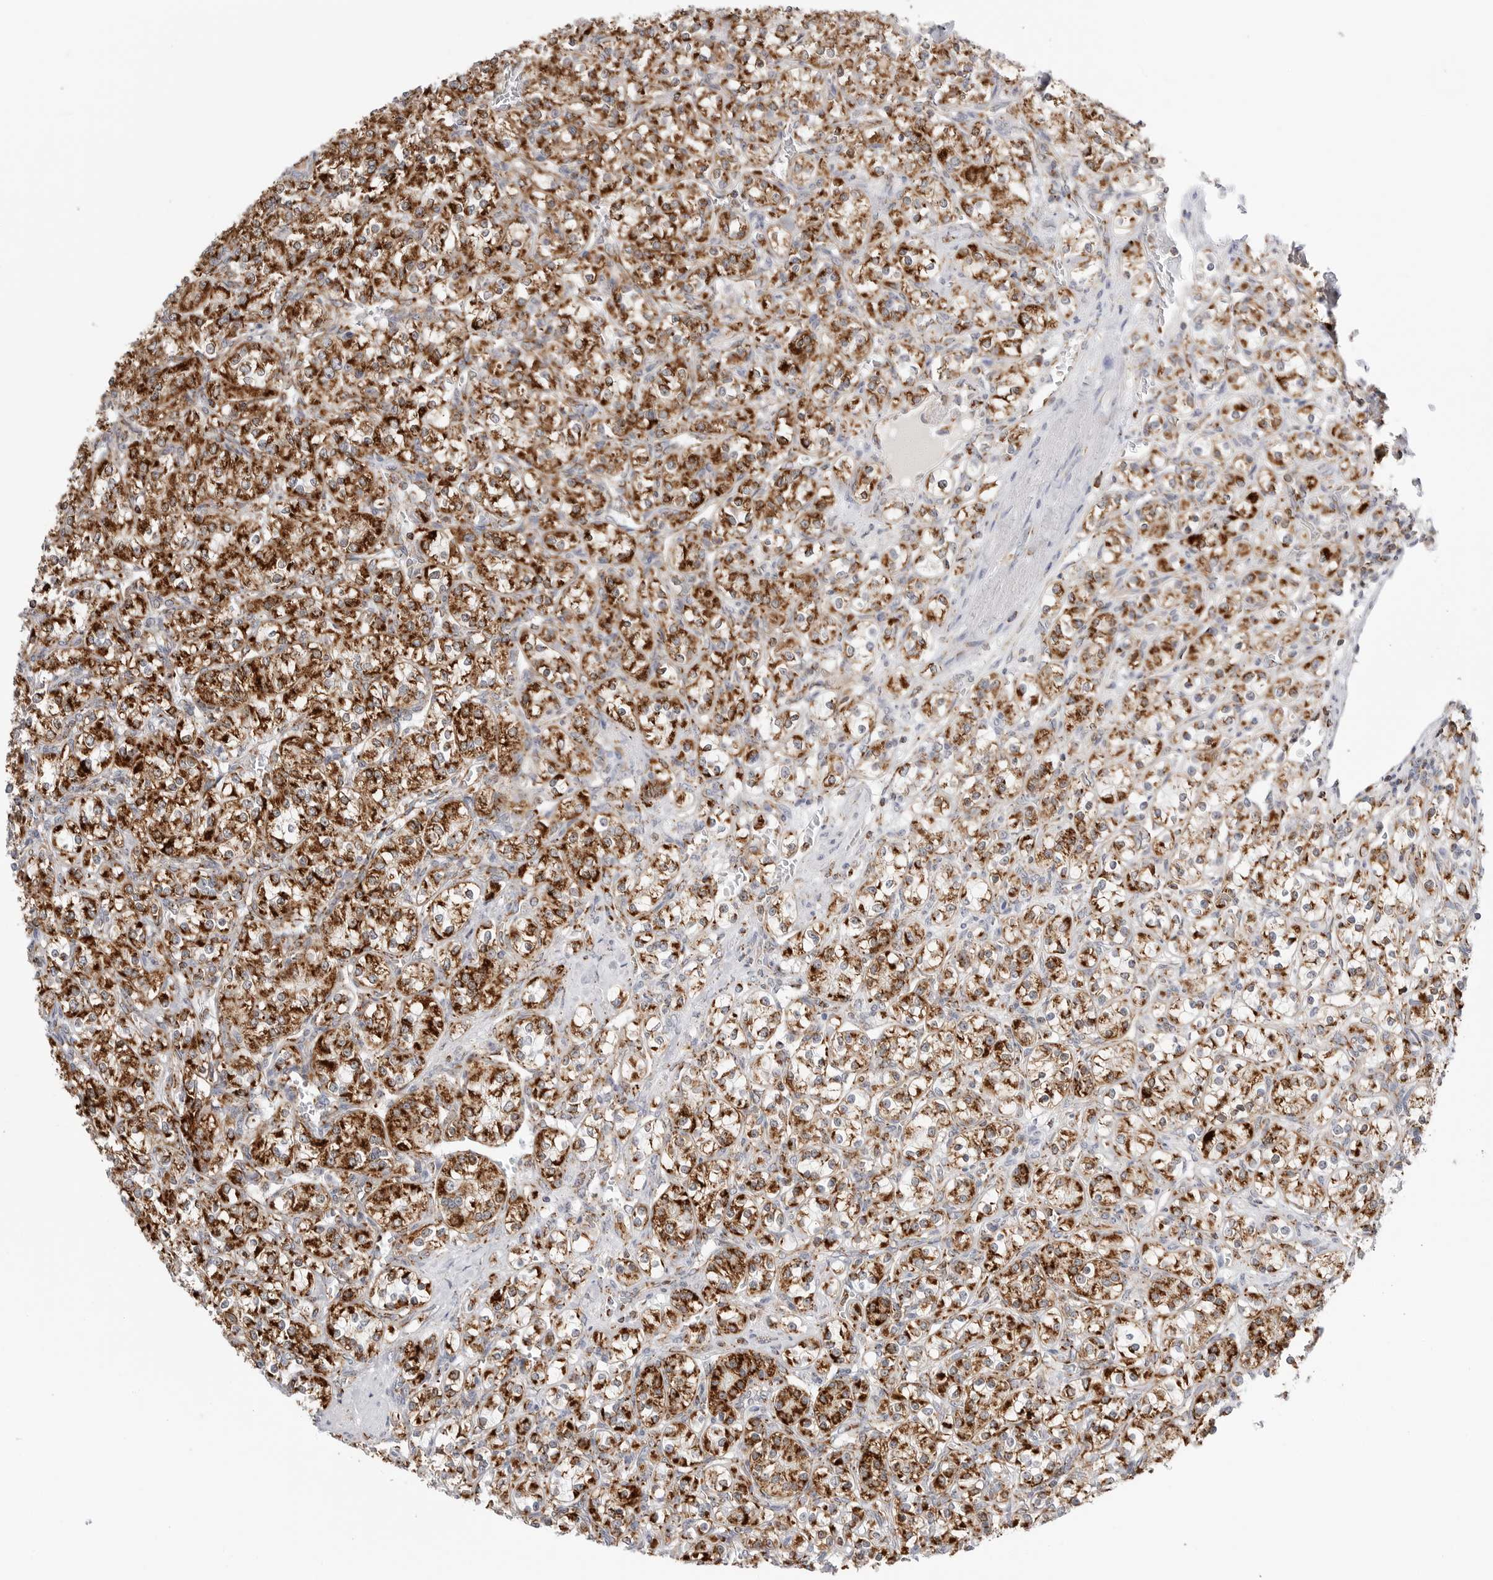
{"staining": {"intensity": "strong", "quantity": ">75%", "location": "cytoplasmic/membranous"}, "tissue": "renal cancer", "cell_type": "Tumor cells", "image_type": "cancer", "snomed": [{"axis": "morphology", "description": "Adenocarcinoma, NOS"}, {"axis": "topography", "description": "Kidney"}], "caption": "DAB (3,3'-diaminobenzidine) immunohistochemical staining of human renal cancer reveals strong cytoplasmic/membranous protein staining in about >75% of tumor cells.", "gene": "ATP5IF1", "patient": {"sex": "male", "age": 77}}